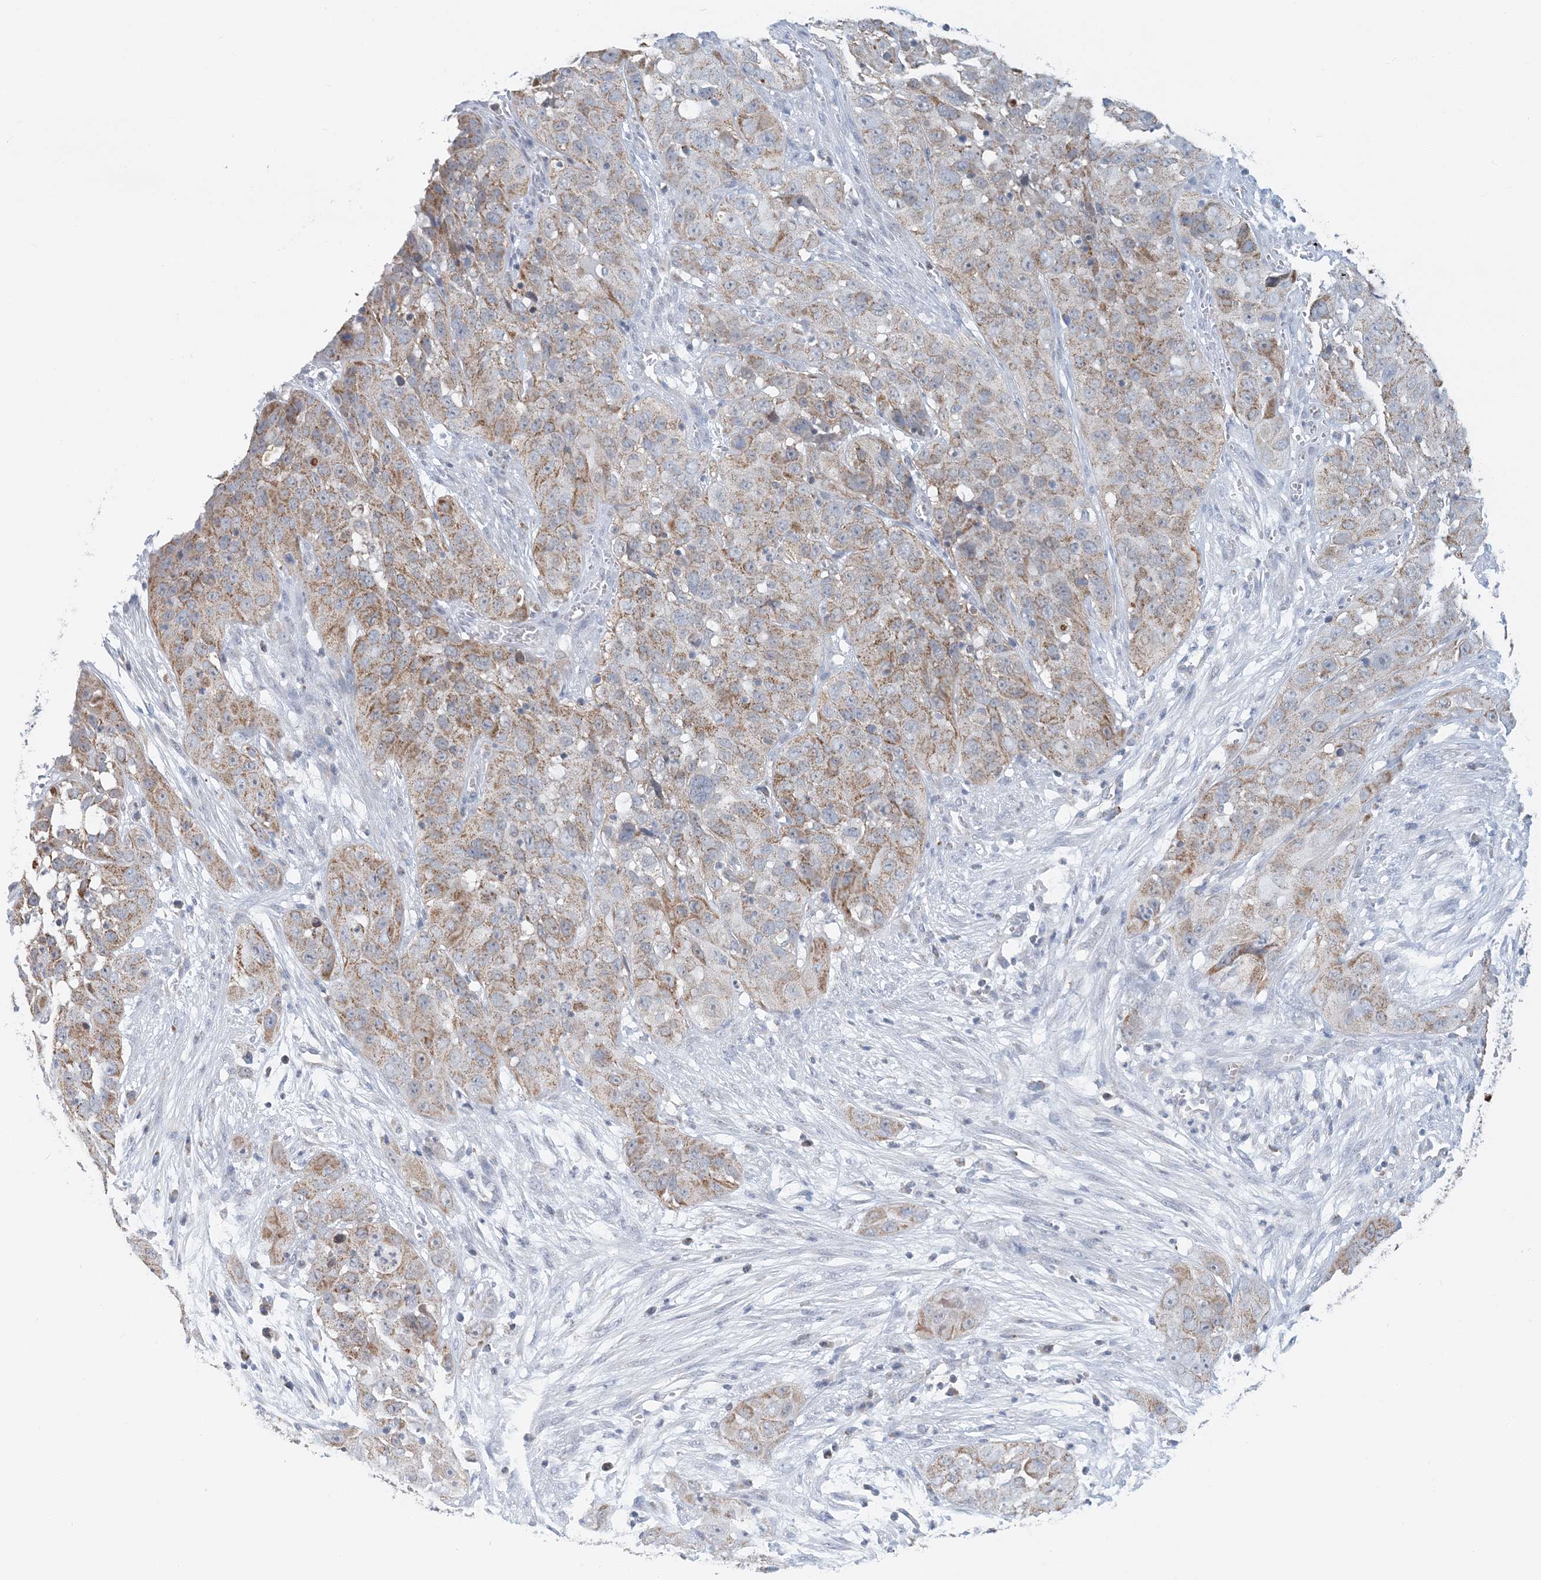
{"staining": {"intensity": "moderate", "quantity": "25%-75%", "location": "cytoplasmic/membranous"}, "tissue": "cervical cancer", "cell_type": "Tumor cells", "image_type": "cancer", "snomed": [{"axis": "morphology", "description": "Squamous cell carcinoma, NOS"}, {"axis": "topography", "description": "Cervix"}], "caption": "Immunohistochemical staining of human cervical cancer exhibits medium levels of moderate cytoplasmic/membranous staining in approximately 25%-75% of tumor cells.", "gene": "BDH1", "patient": {"sex": "female", "age": 32}}